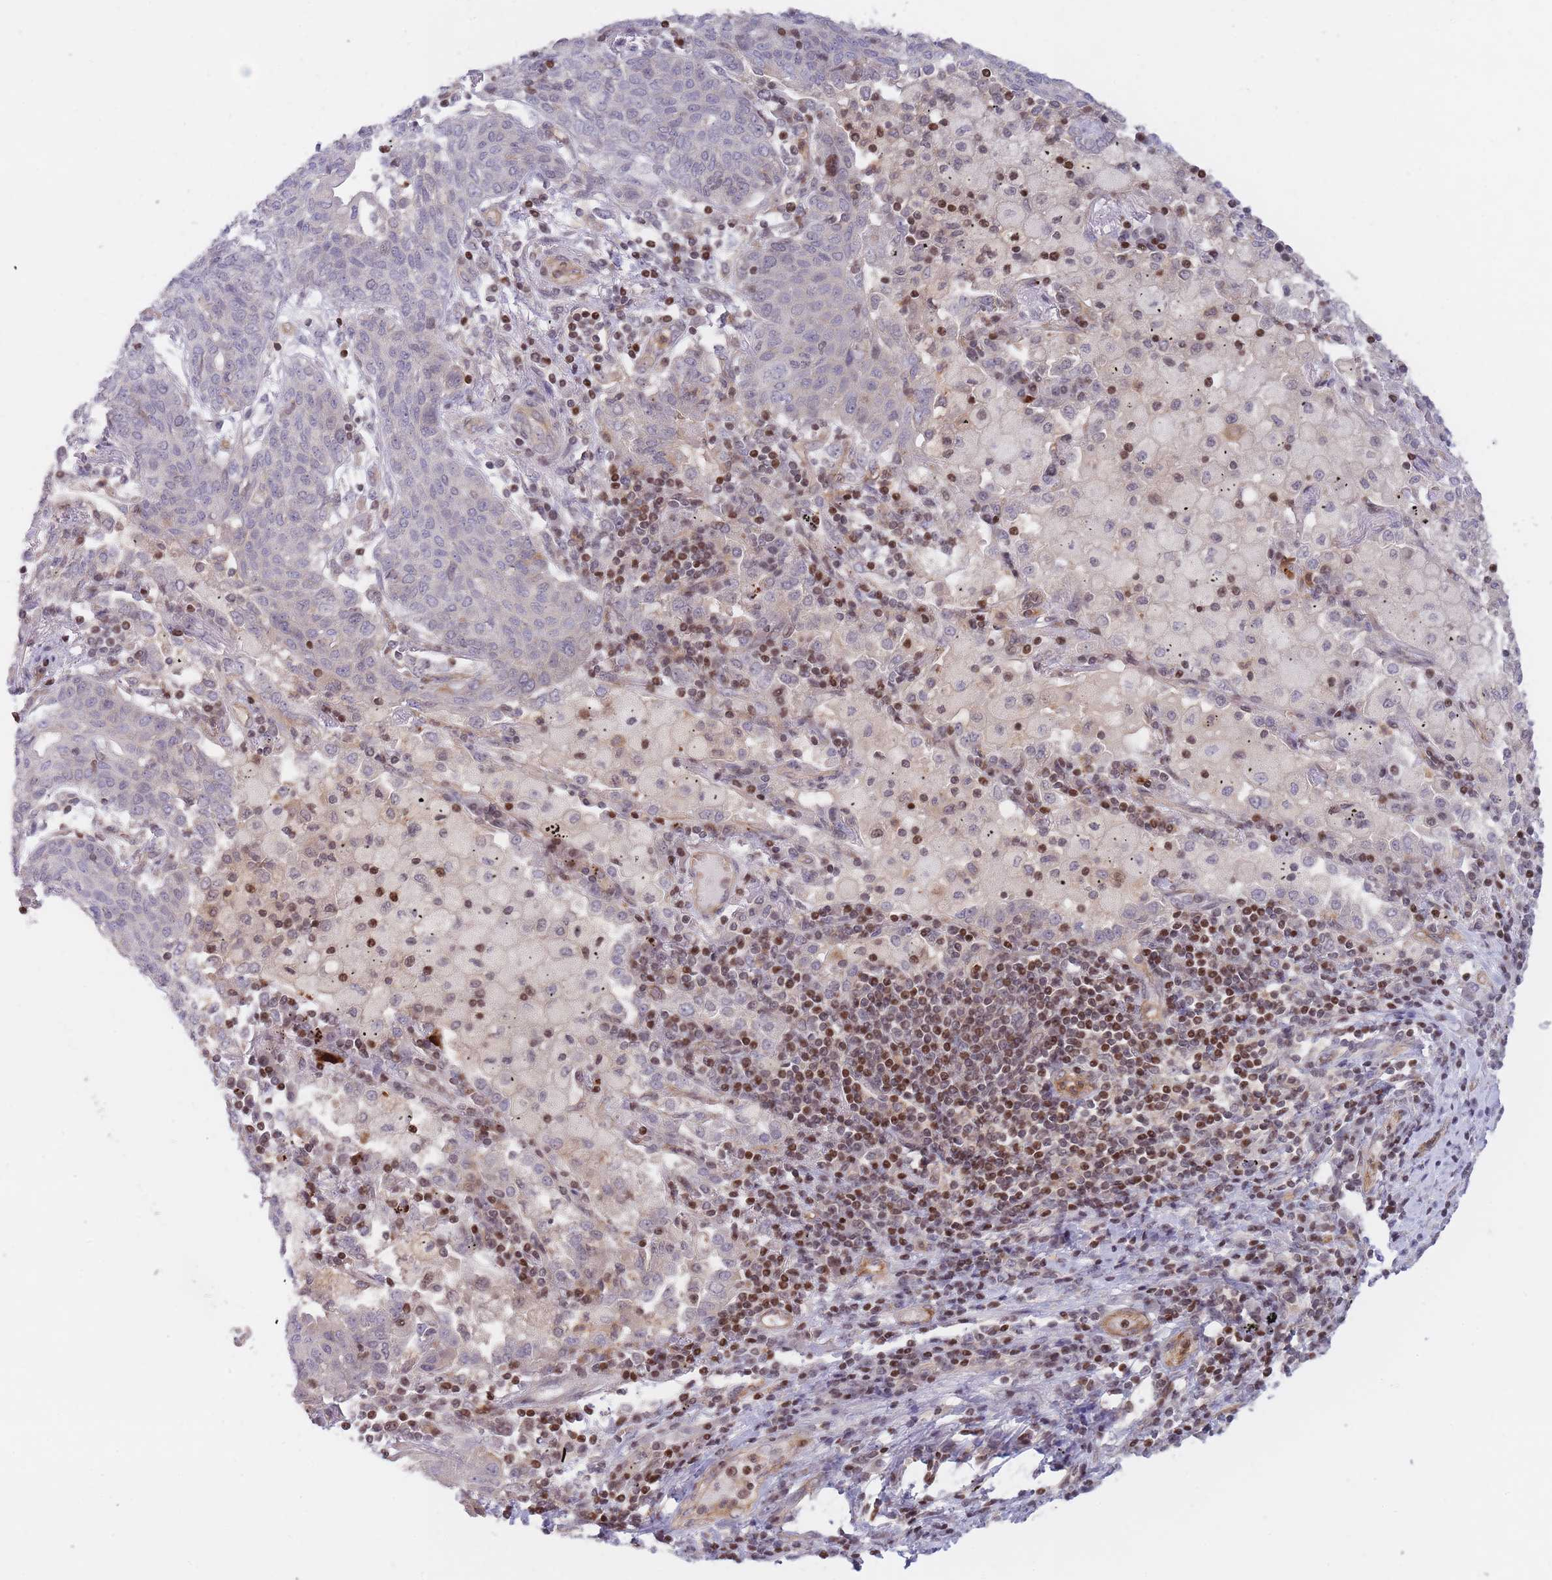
{"staining": {"intensity": "negative", "quantity": "none", "location": "none"}, "tissue": "lung cancer", "cell_type": "Tumor cells", "image_type": "cancer", "snomed": [{"axis": "morphology", "description": "Squamous cell carcinoma, NOS"}, {"axis": "topography", "description": "Lung"}], "caption": "This is an immunohistochemistry histopathology image of squamous cell carcinoma (lung). There is no expression in tumor cells.", "gene": "SLC35F5", "patient": {"sex": "female", "age": 70}}